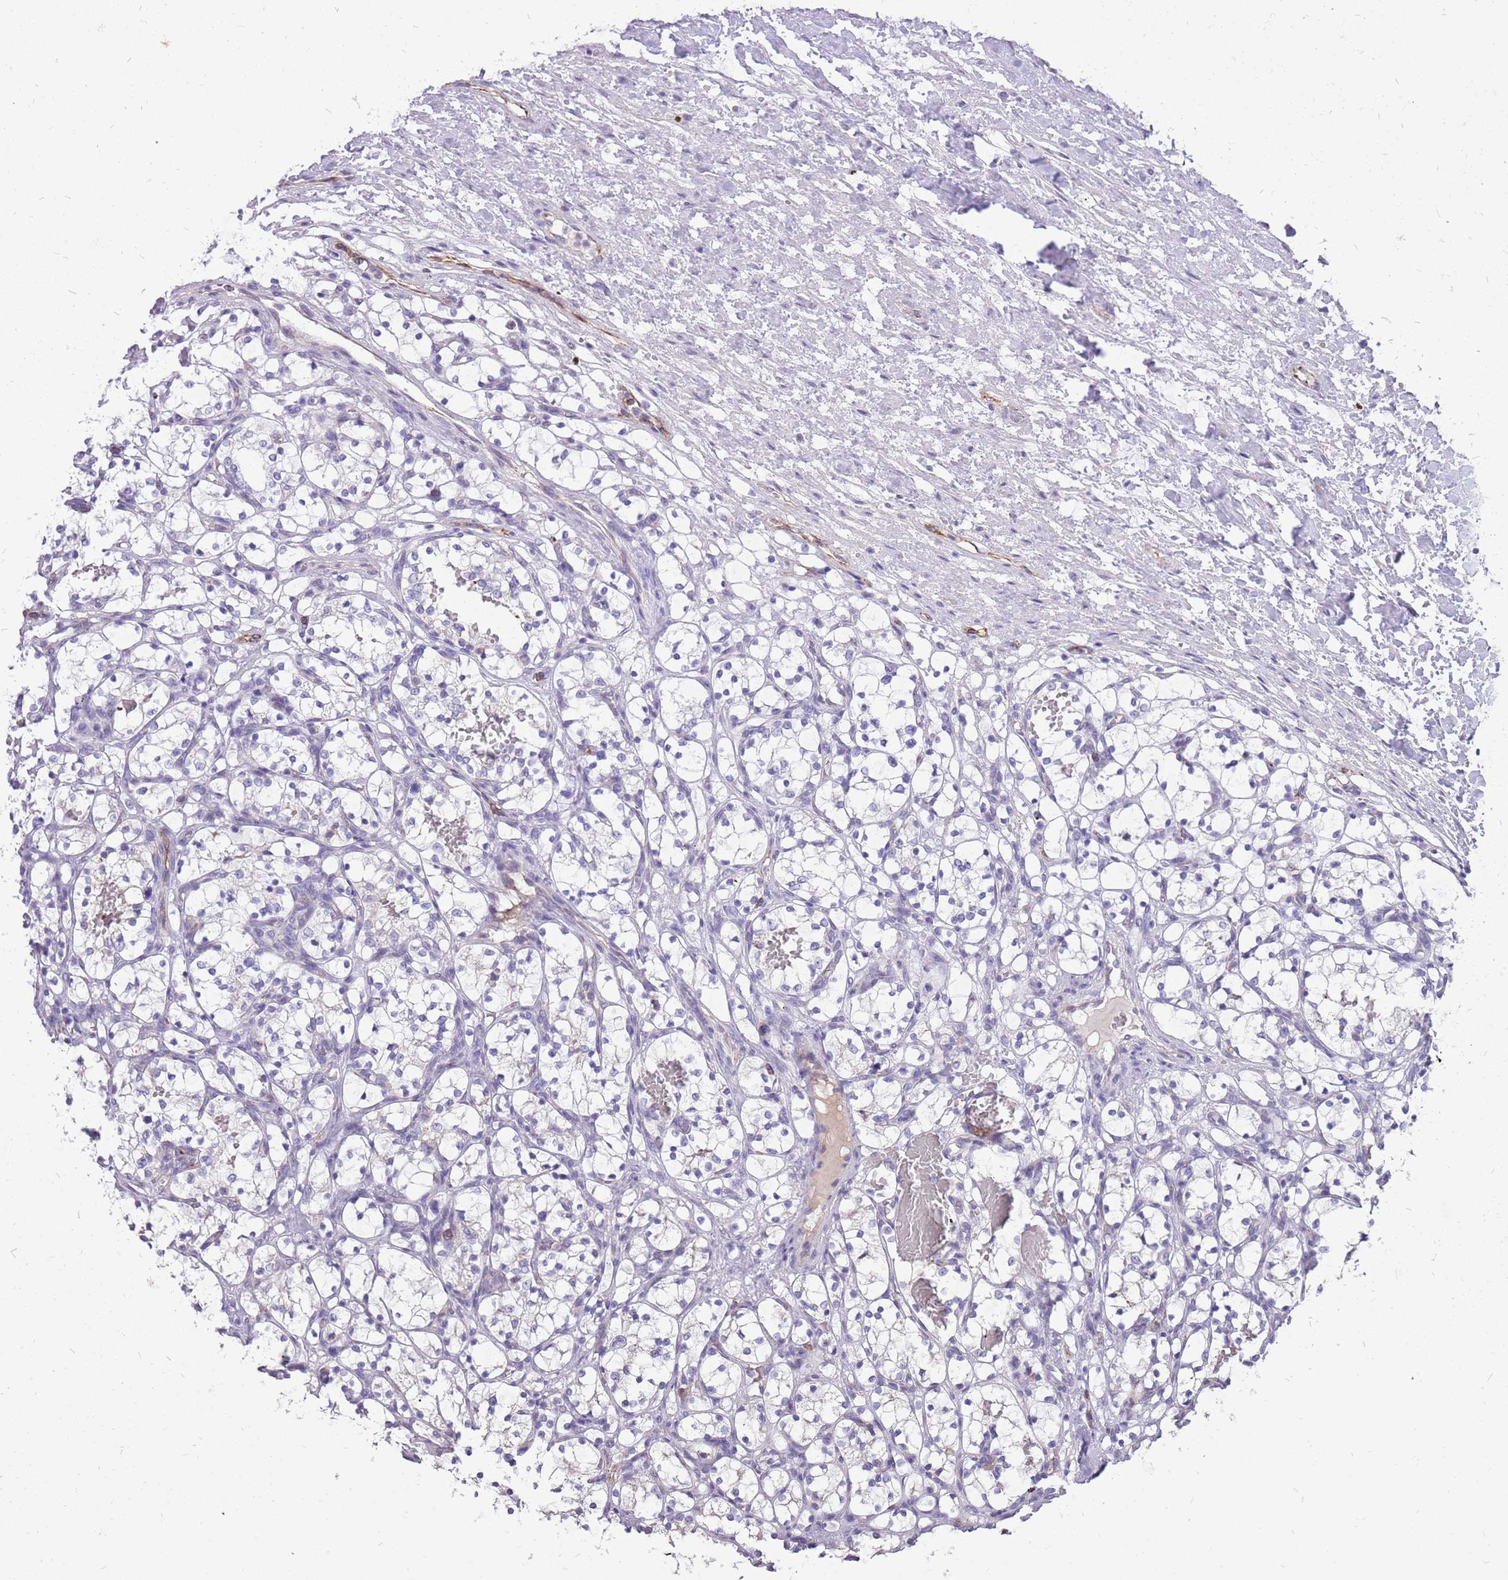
{"staining": {"intensity": "negative", "quantity": "none", "location": "none"}, "tissue": "renal cancer", "cell_type": "Tumor cells", "image_type": "cancer", "snomed": [{"axis": "morphology", "description": "Adenocarcinoma, NOS"}, {"axis": "topography", "description": "Kidney"}], "caption": "Immunohistochemistry photomicrograph of neoplastic tissue: renal adenocarcinoma stained with DAB (3,3'-diaminobenzidine) reveals no significant protein staining in tumor cells. (DAB (3,3'-diaminobenzidine) immunohistochemistry, high magnification).", "gene": "PCNX1", "patient": {"sex": "female", "age": 69}}